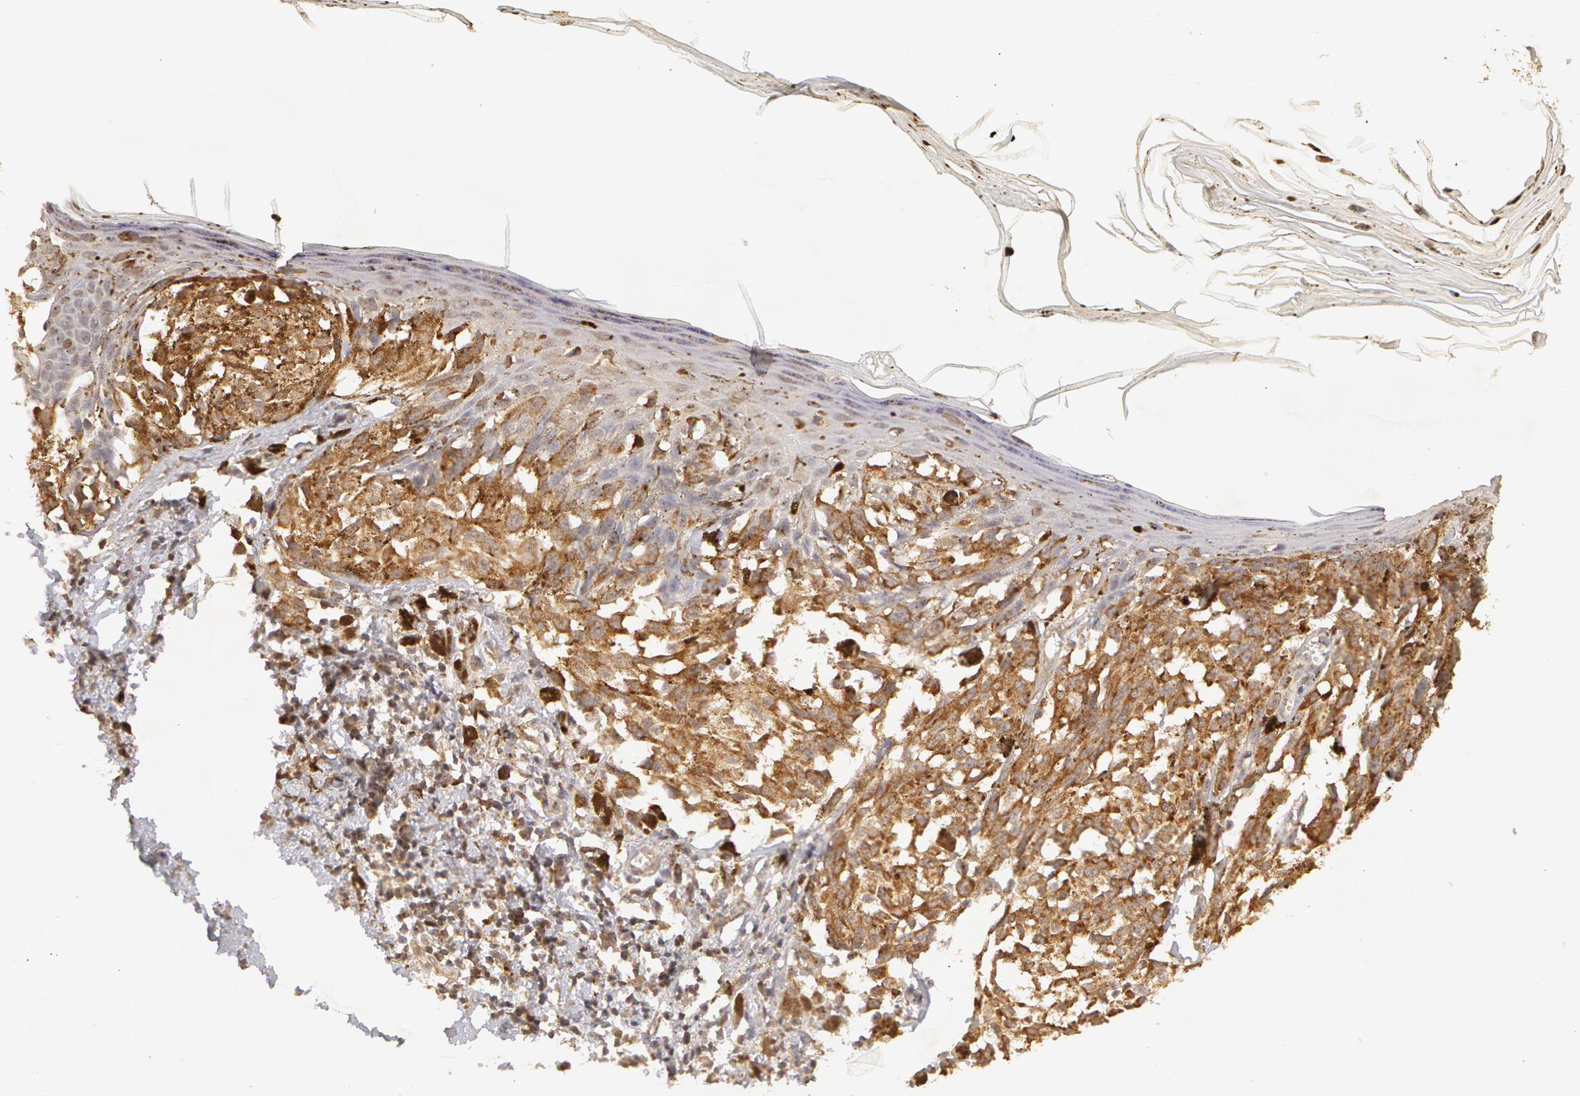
{"staining": {"intensity": "moderate", "quantity": ">75%", "location": "cytoplasmic/membranous"}, "tissue": "melanoma", "cell_type": "Tumor cells", "image_type": "cancer", "snomed": [{"axis": "morphology", "description": "Malignant melanoma, NOS"}, {"axis": "topography", "description": "Skin"}], "caption": "Immunohistochemical staining of human melanoma displays medium levels of moderate cytoplasmic/membranous protein positivity in approximately >75% of tumor cells. Ihc stains the protein in brown and the nuclei are stained blue.", "gene": "ADPRH", "patient": {"sex": "female", "age": 72}}